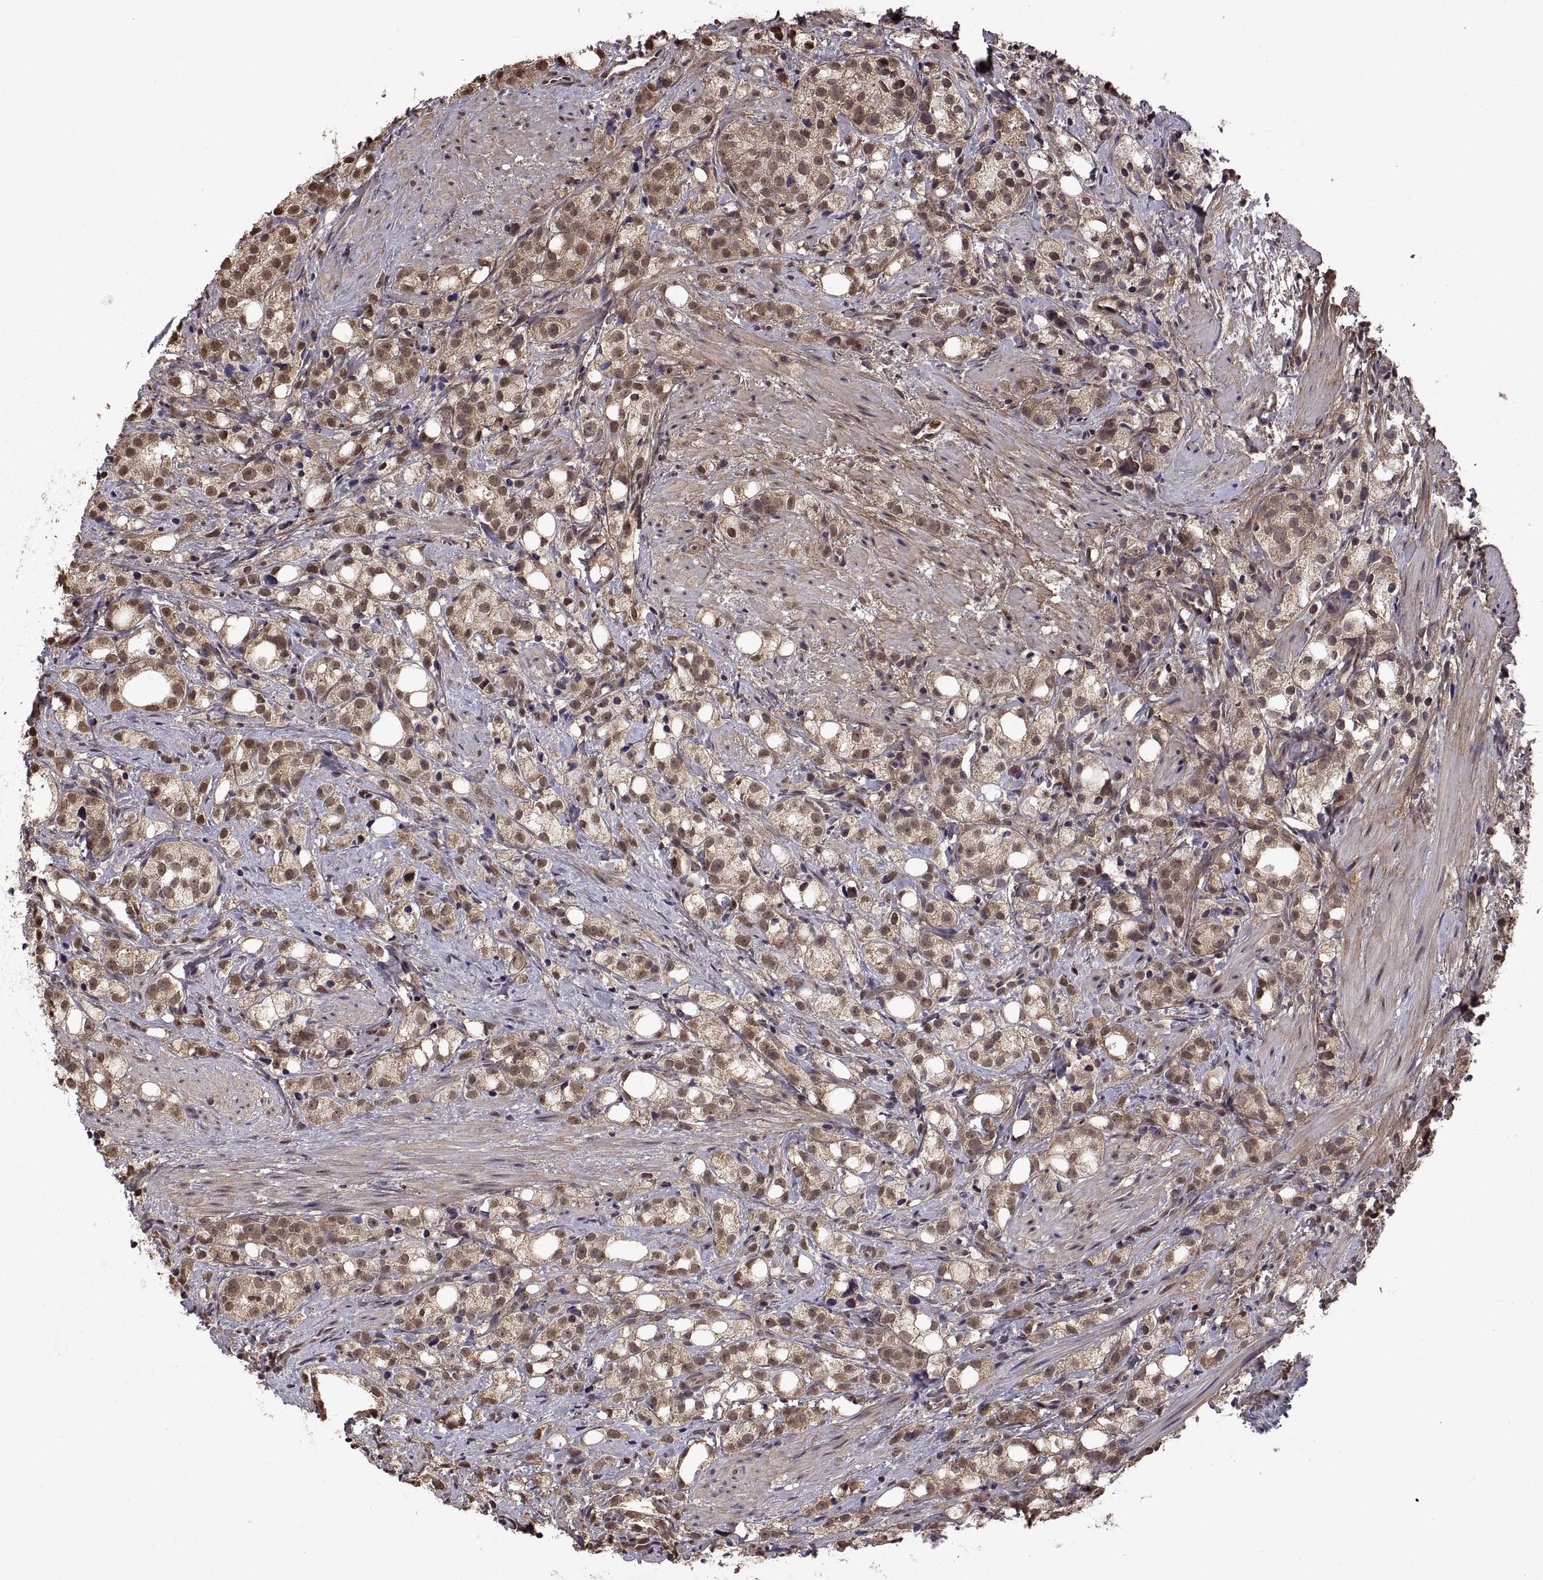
{"staining": {"intensity": "moderate", "quantity": "25%-75%", "location": "cytoplasmic/membranous,nuclear"}, "tissue": "prostate cancer", "cell_type": "Tumor cells", "image_type": "cancer", "snomed": [{"axis": "morphology", "description": "Adenocarcinoma, High grade"}, {"axis": "topography", "description": "Prostate"}], "caption": "This photomicrograph shows IHC staining of prostate high-grade adenocarcinoma, with medium moderate cytoplasmic/membranous and nuclear staining in approximately 25%-75% of tumor cells.", "gene": "ZNRF2", "patient": {"sex": "male", "age": 53}}